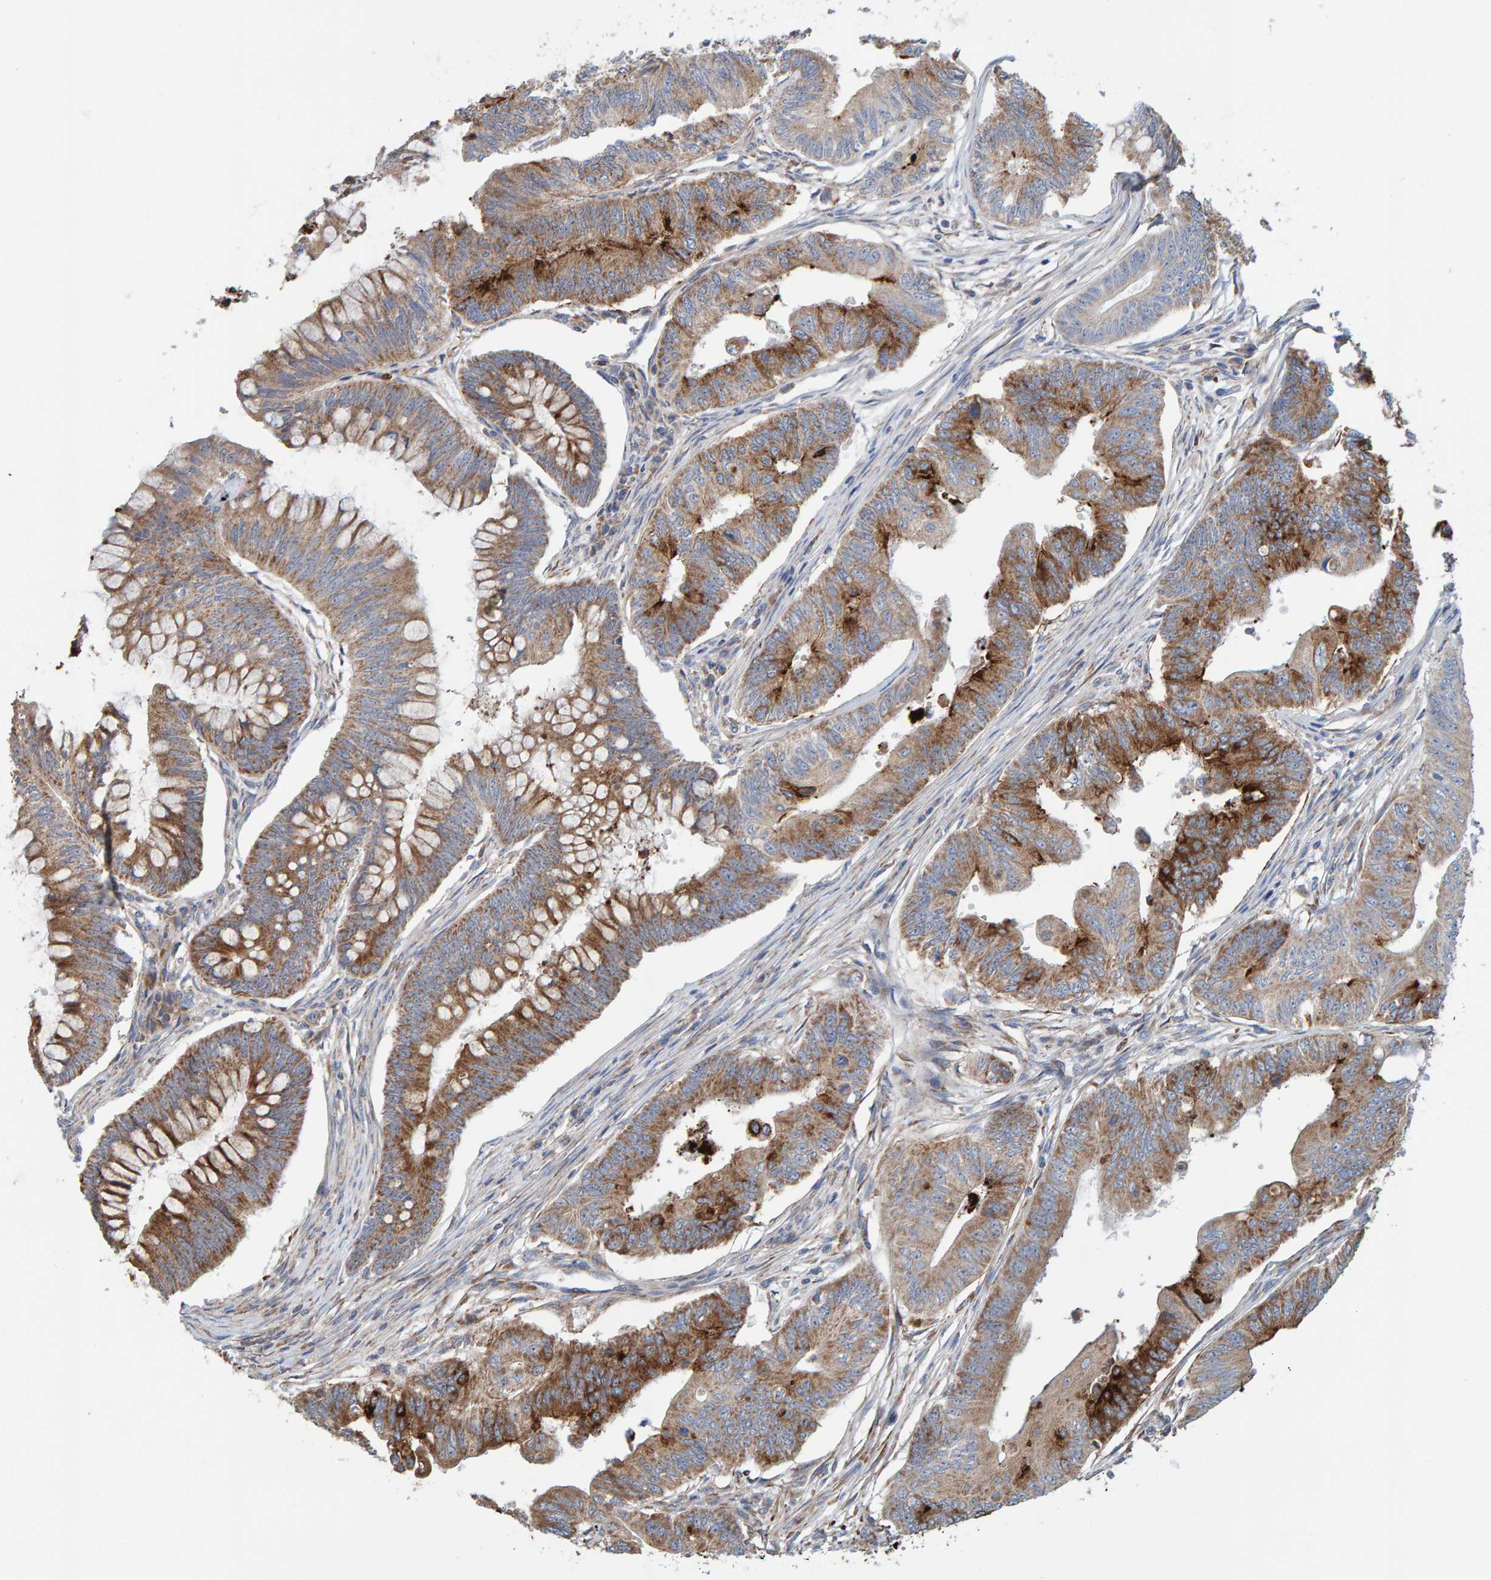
{"staining": {"intensity": "moderate", "quantity": ">75%", "location": "cytoplasmic/membranous"}, "tissue": "colorectal cancer", "cell_type": "Tumor cells", "image_type": "cancer", "snomed": [{"axis": "morphology", "description": "Adenoma, NOS"}, {"axis": "morphology", "description": "Adenocarcinoma, NOS"}, {"axis": "topography", "description": "Colon"}], "caption": "Colorectal cancer stained with immunohistochemistry displays moderate cytoplasmic/membranous positivity in approximately >75% of tumor cells. Ihc stains the protein in brown and the nuclei are stained blue.", "gene": "MRPL45", "patient": {"sex": "male", "age": 79}}